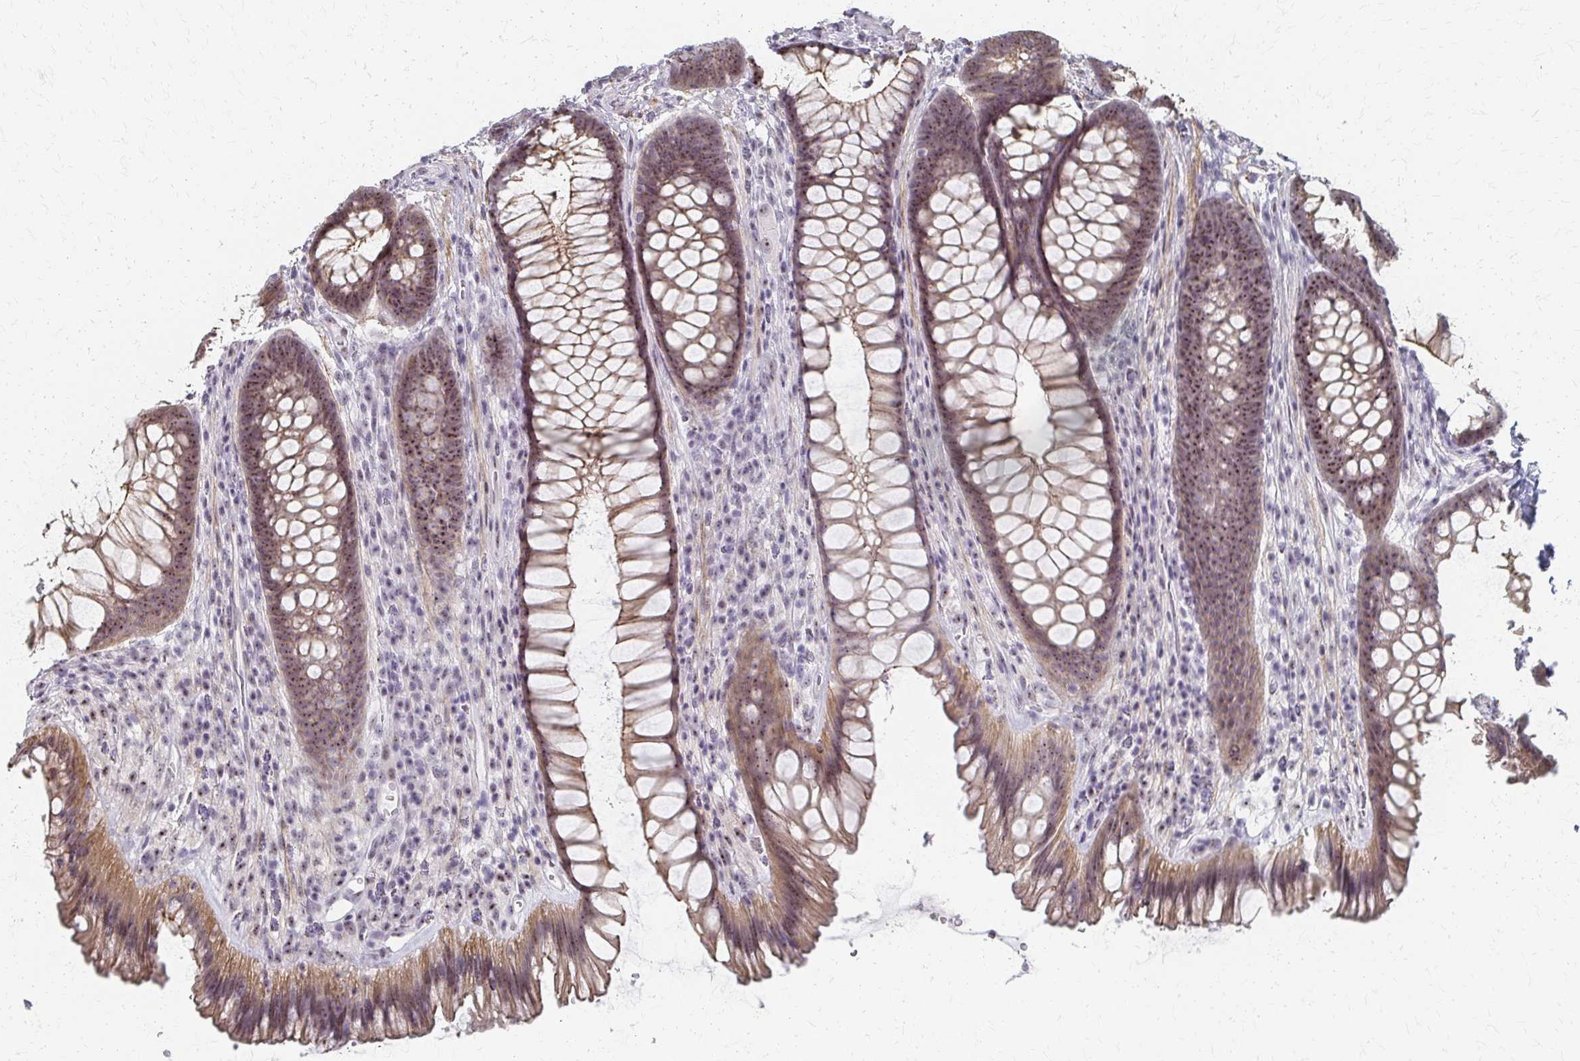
{"staining": {"intensity": "moderate", "quantity": ">75%", "location": "cytoplasmic/membranous,nuclear"}, "tissue": "rectum", "cell_type": "Glandular cells", "image_type": "normal", "snomed": [{"axis": "morphology", "description": "Normal tissue, NOS"}, {"axis": "topography", "description": "Rectum"}], "caption": "Immunohistochemistry staining of unremarkable rectum, which exhibits medium levels of moderate cytoplasmic/membranous,nuclear staining in approximately >75% of glandular cells indicating moderate cytoplasmic/membranous,nuclear protein positivity. The staining was performed using DAB (3,3'-diaminobenzidine) (brown) for protein detection and nuclei were counterstained in hematoxylin (blue).", "gene": "PES1", "patient": {"sex": "male", "age": 53}}